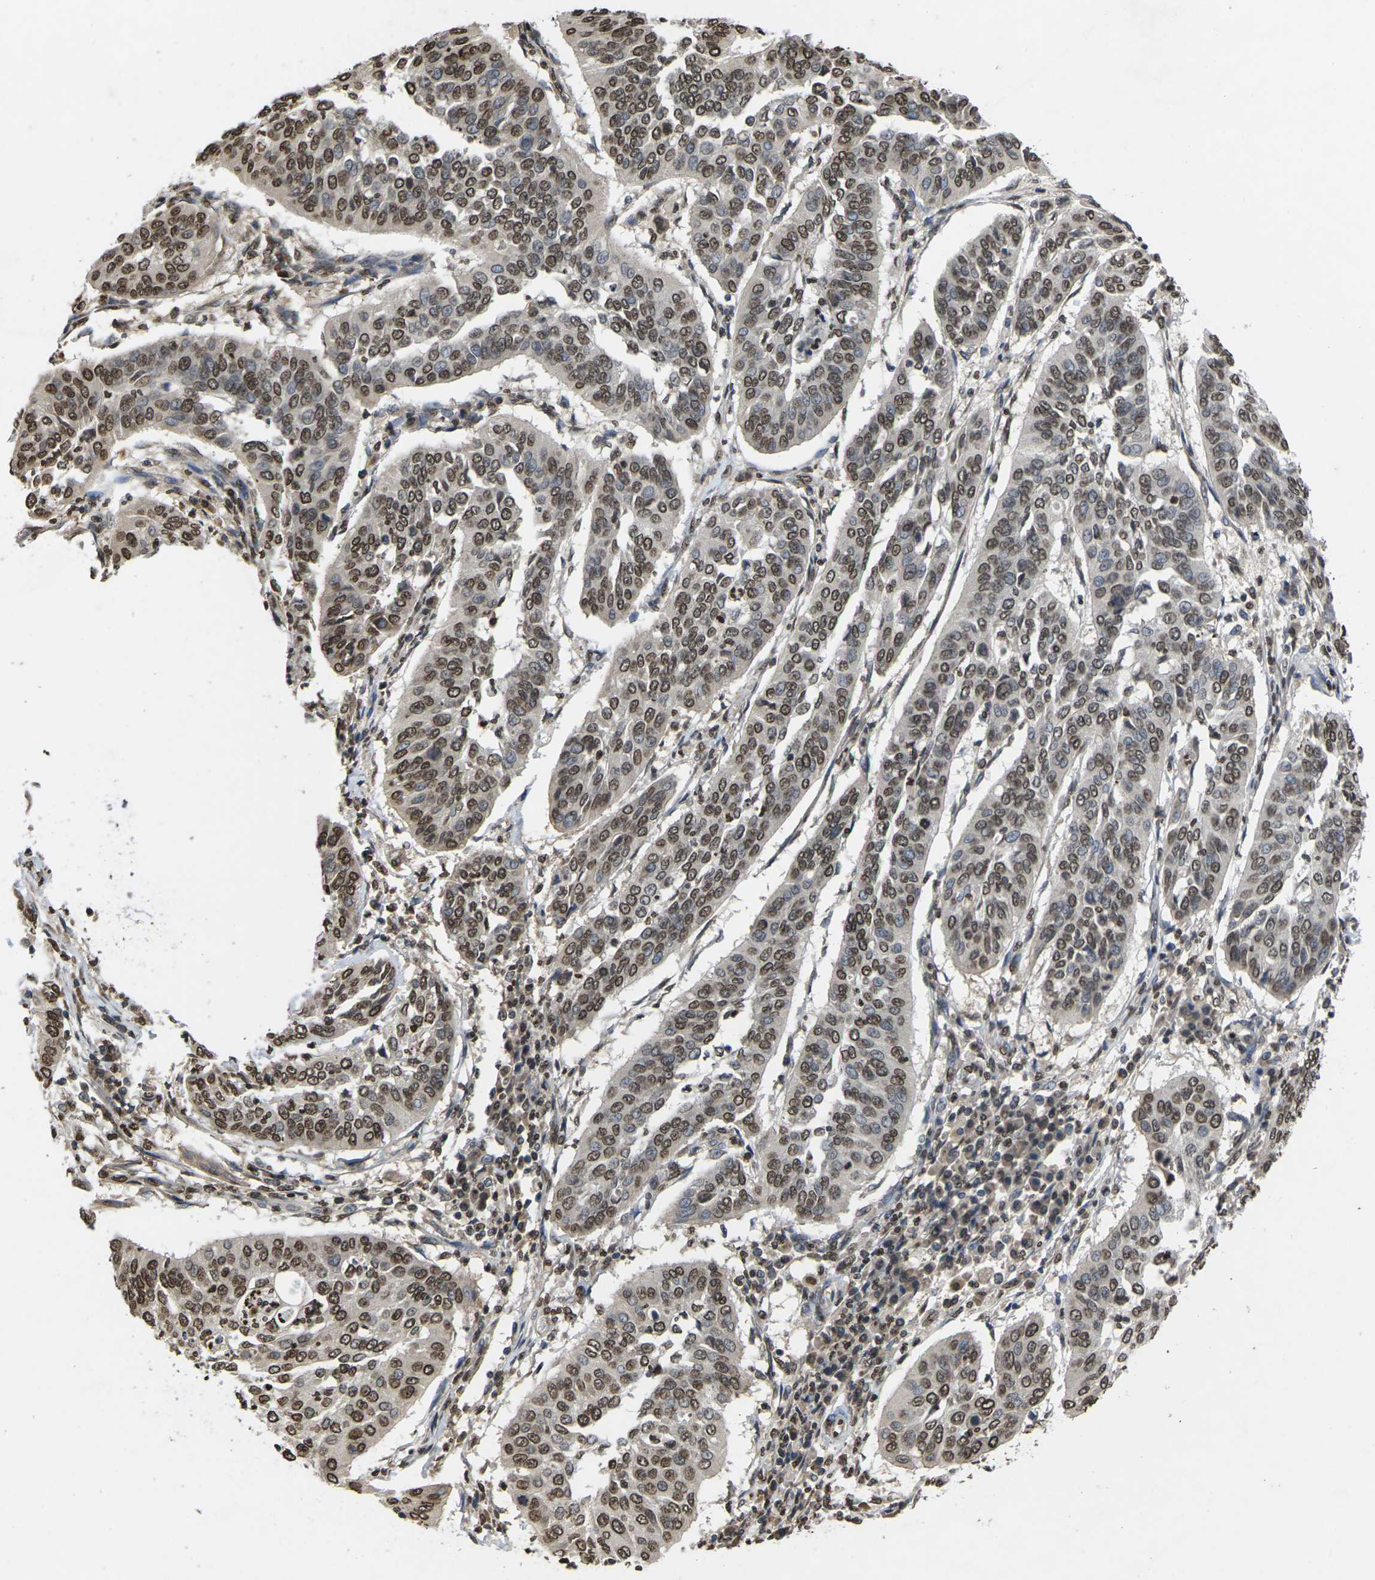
{"staining": {"intensity": "moderate", "quantity": ">75%", "location": "nuclear"}, "tissue": "cervical cancer", "cell_type": "Tumor cells", "image_type": "cancer", "snomed": [{"axis": "morphology", "description": "Normal tissue, NOS"}, {"axis": "morphology", "description": "Squamous cell carcinoma, NOS"}, {"axis": "topography", "description": "Cervix"}], "caption": "Moderate nuclear staining is seen in about >75% of tumor cells in cervical cancer.", "gene": "EMSY", "patient": {"sex": "female", "age": 39}}